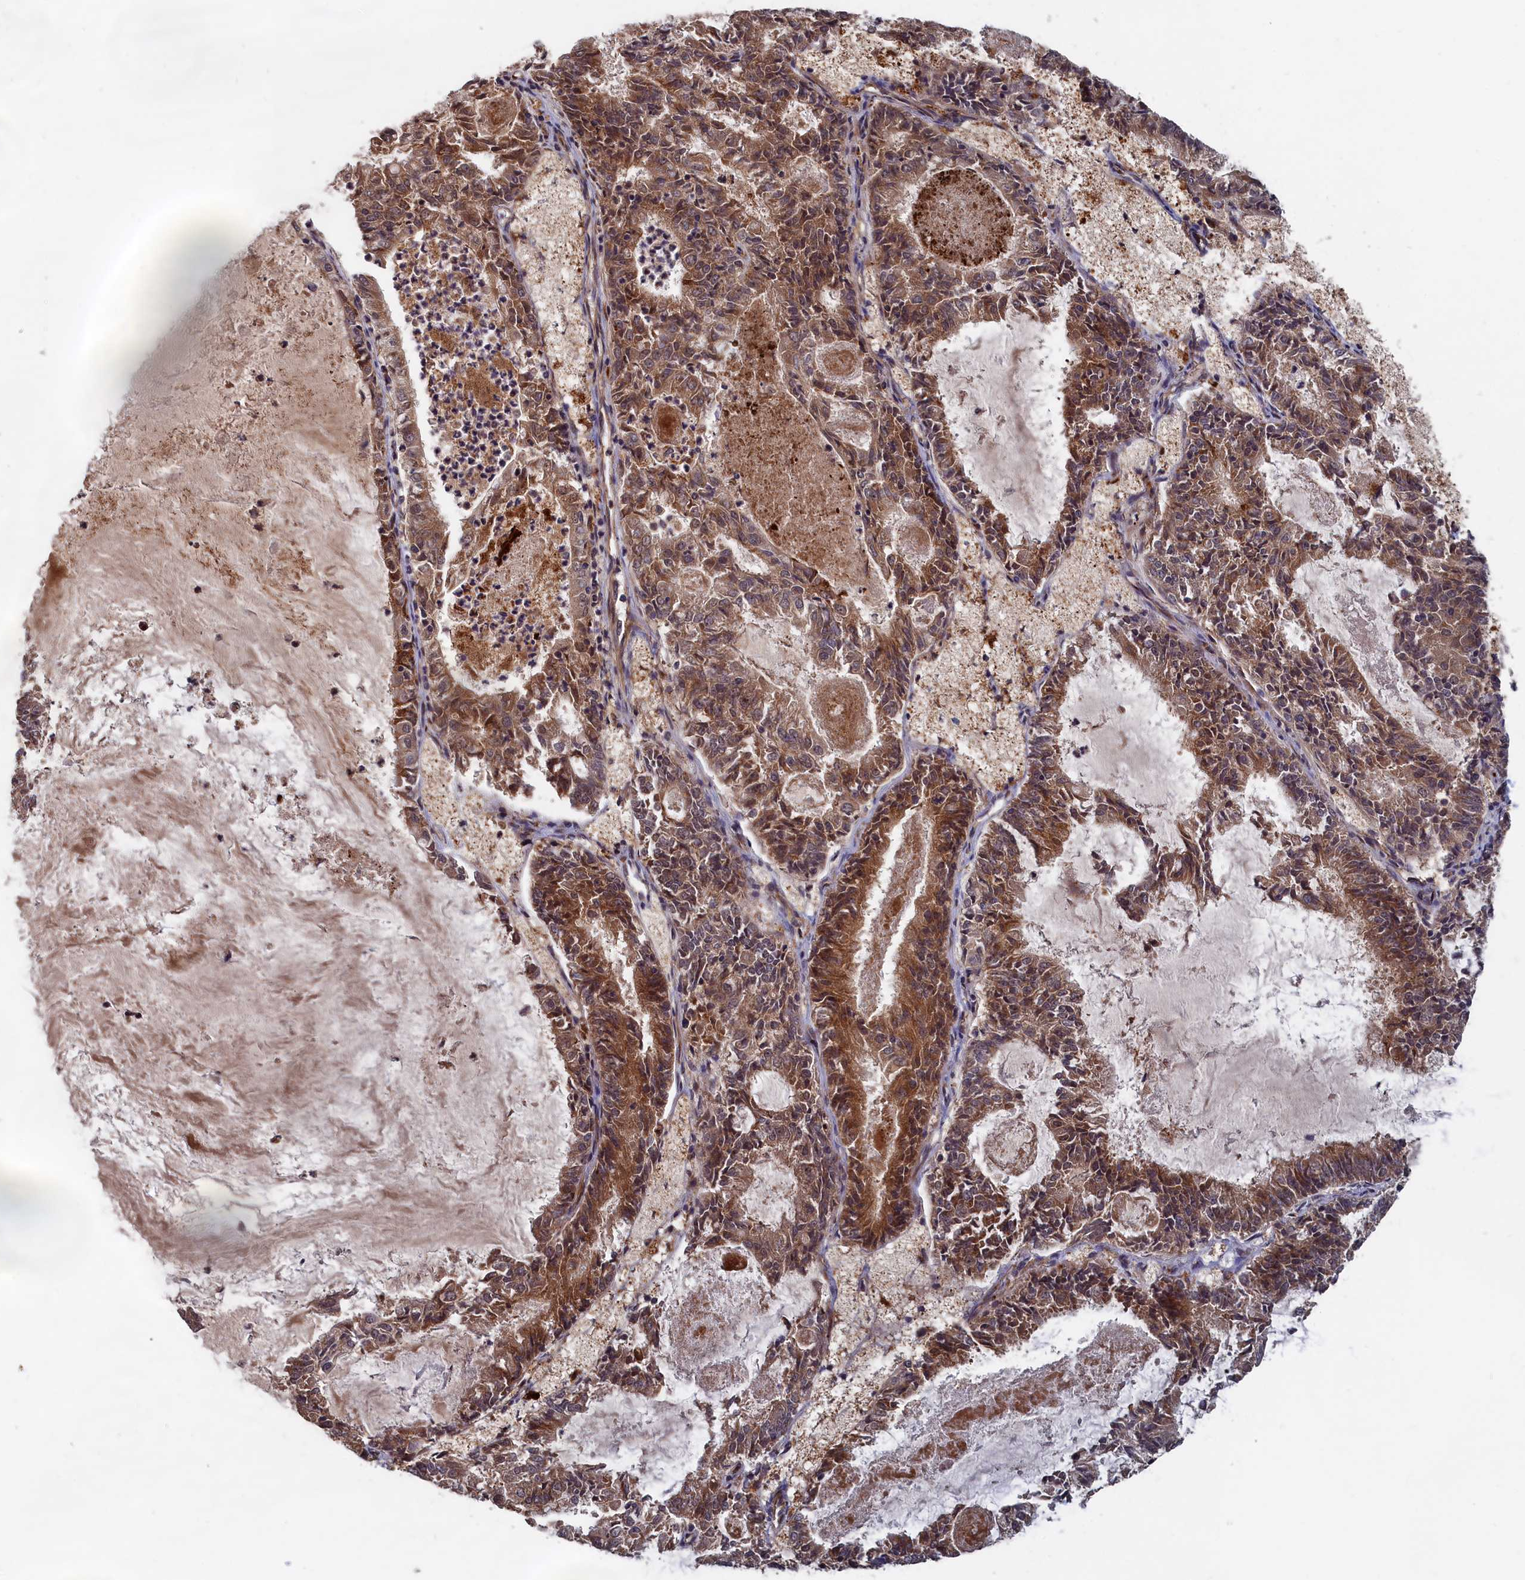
{"staining": {"intensity": "moderate", "quantity": "25%-75%", "location": "cytoplasmic/membranous"}, "tissue": "endometrial cancer", "cell_type": "Tumor cells", "image_type": "cancer", "snomed": [{"axis": "morphology", "description": "Adenocarcinoma, NOS"}, {"axis": "topography", "description": "Endometrium"}], "caption": "Tumor cells show moderate cytoplasmic/membranous staining in approximately 25%-75% of cells in endometrial cancer (adenocarcinoma).", "gene": "TRAPPC2L", "patient": {"sex": "female", "age": 57}}